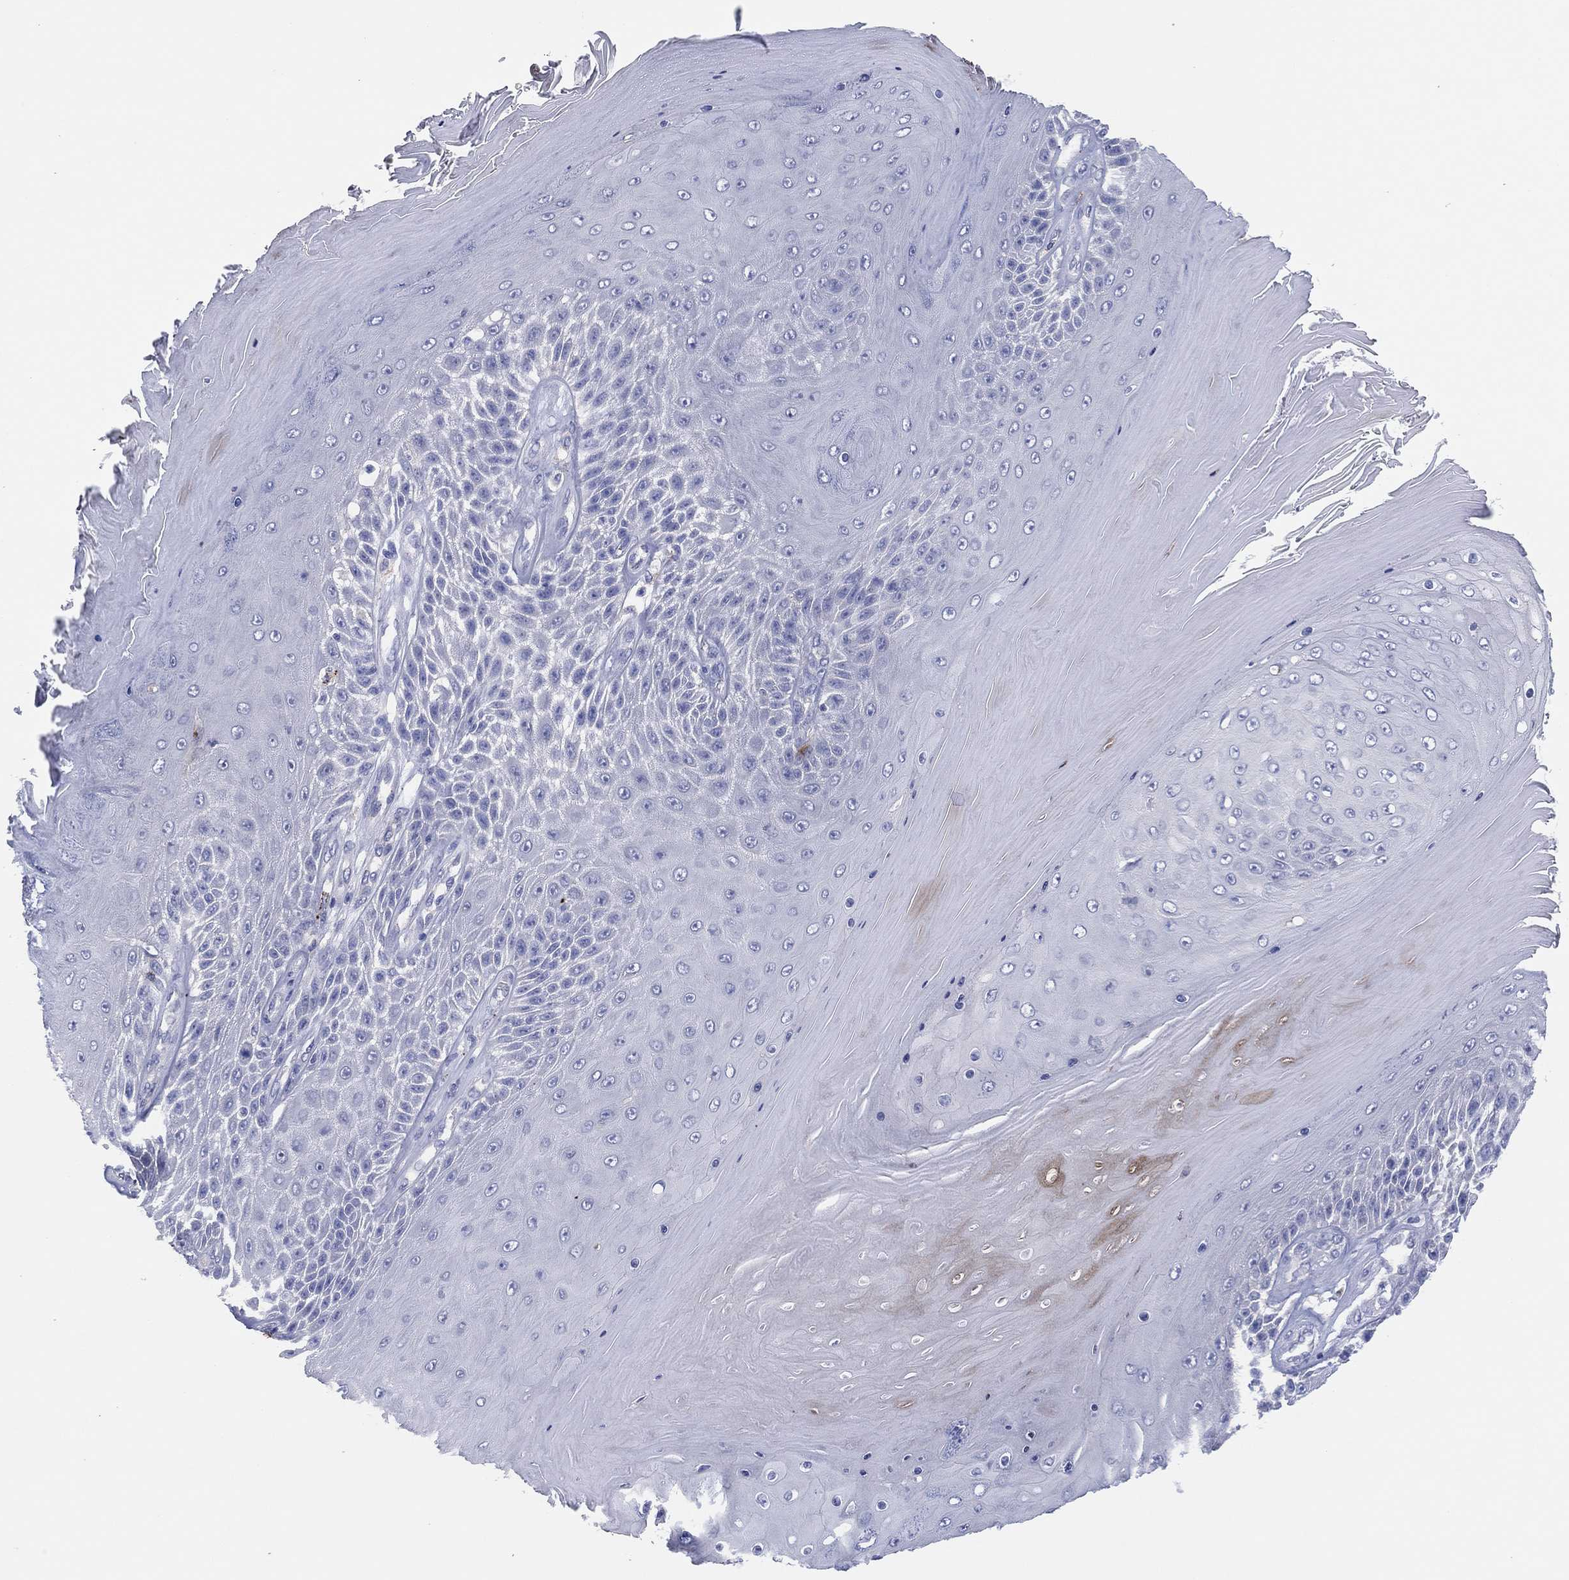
{"staining": {"intensity": "negative", "quantity": "none", "location": "none"}, "tissue": "skin cancer", "cell_type": "Tumor cells", "image_type": "cancer", "snomed": [{"axis": "morphology", "description": "Squamous cell carcinoma, NOS"}, {"axis": "topography", "description": "Skin"}], "caption": "A high-resolution image shows IHC staining of skin squamous cell carcinoma, which displays no significant positivity in tumor cells. The staining was performed using DAB to visualize the protein expression in brown, while the nuclei were stained in blue with hematoxylin (Magnification: 20x).", "gene": "PLAC8", "patient": {"sex": "male", "age": 62}}